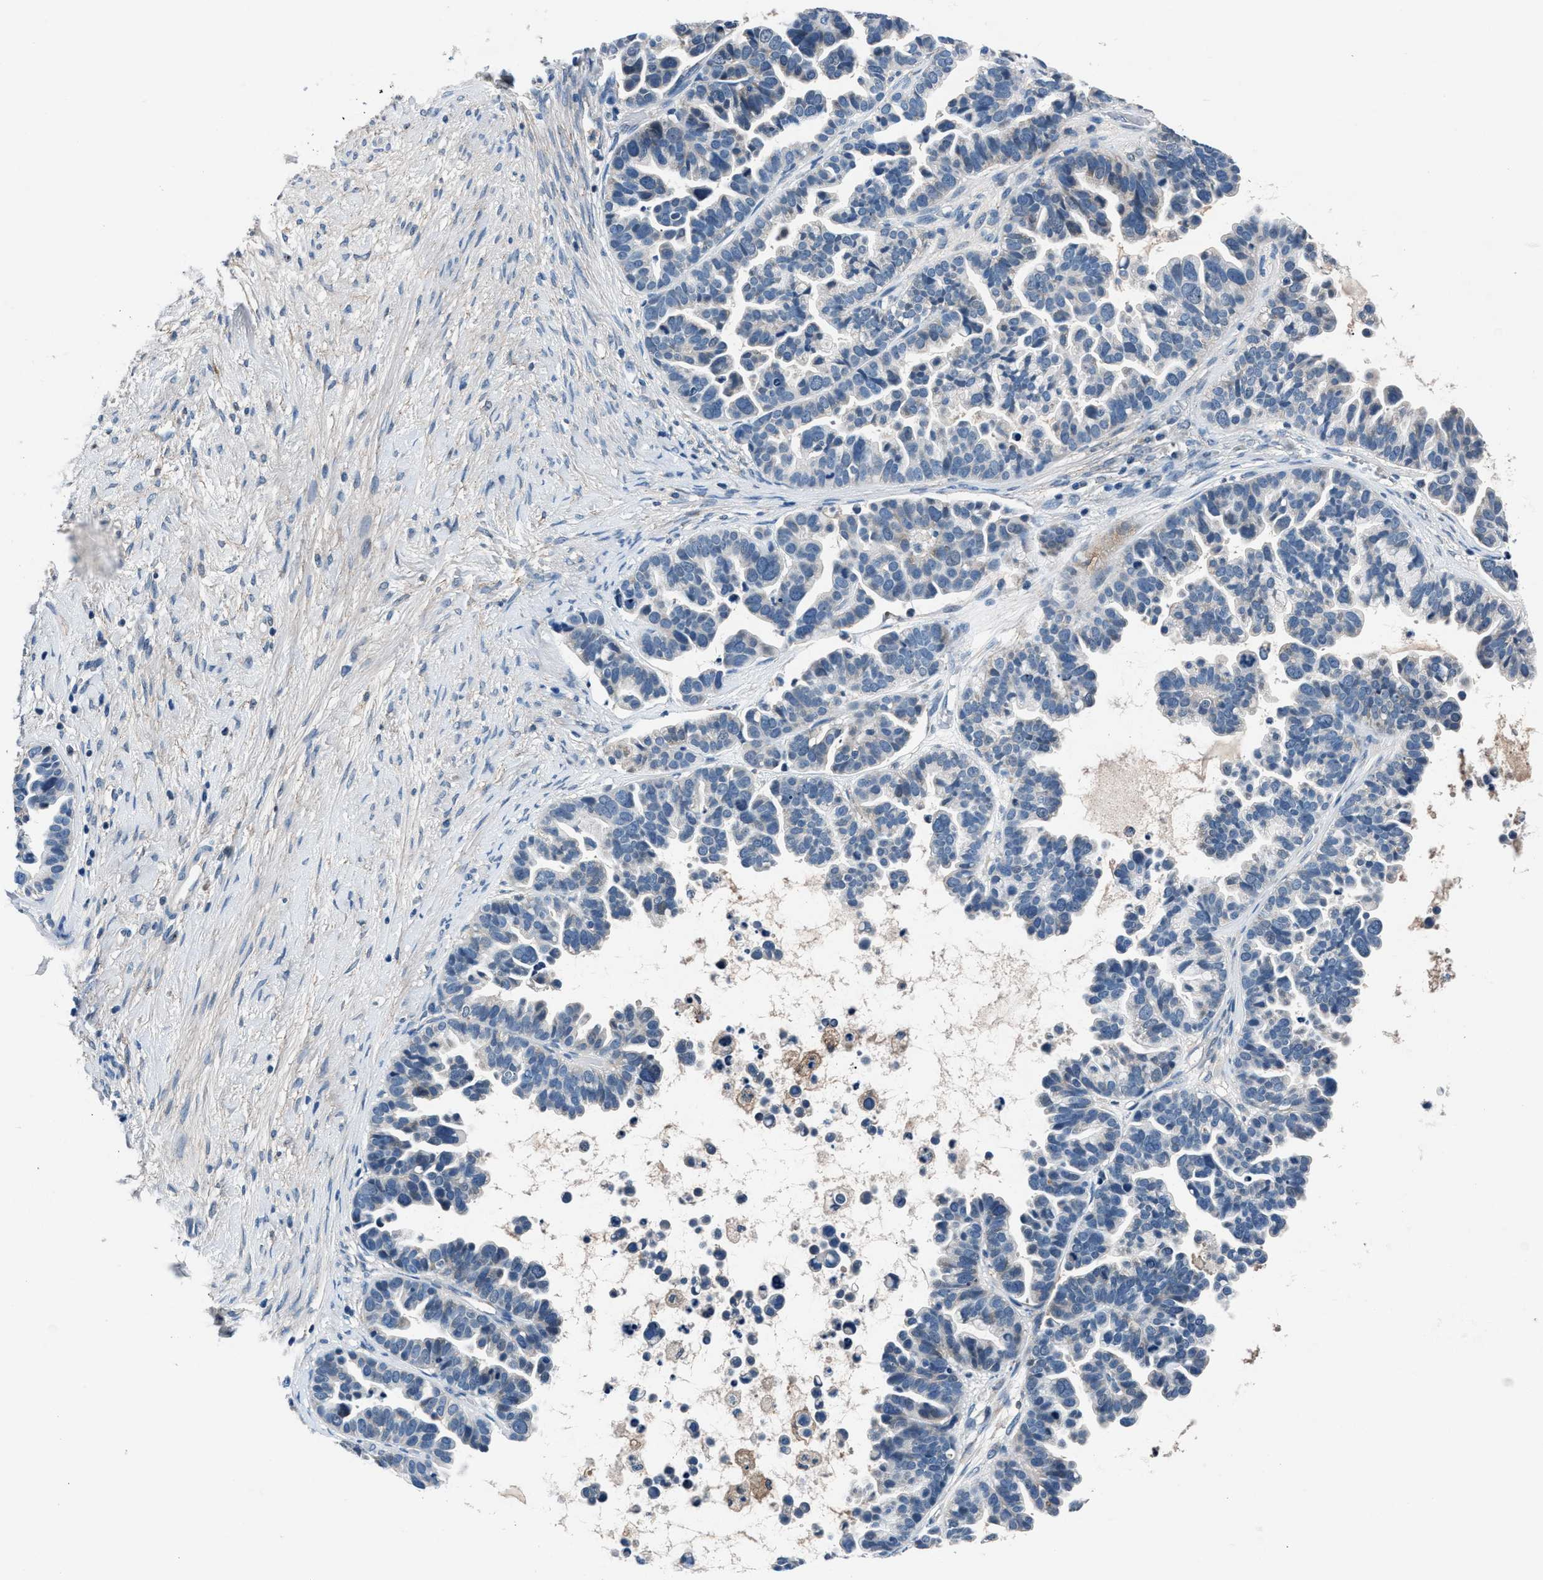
{"staining": {"intensity": "negative", "quantity": "none", "location": "none"}, "tissue": "ovarian cancer", "cell_type": "Tumor cells", "image_type": "cancer", "snomed": [{"axis": "morphology", "description": "Cystadenocarcinoma, serous, NOS"}, {"axis": "topography", "description": "Ovary"}], "caption": "IHC of human ovarian cancer shows no expression in tumor cells.", "gene": "DENND6B", "patient": {"sex": "female", "age": 56}}